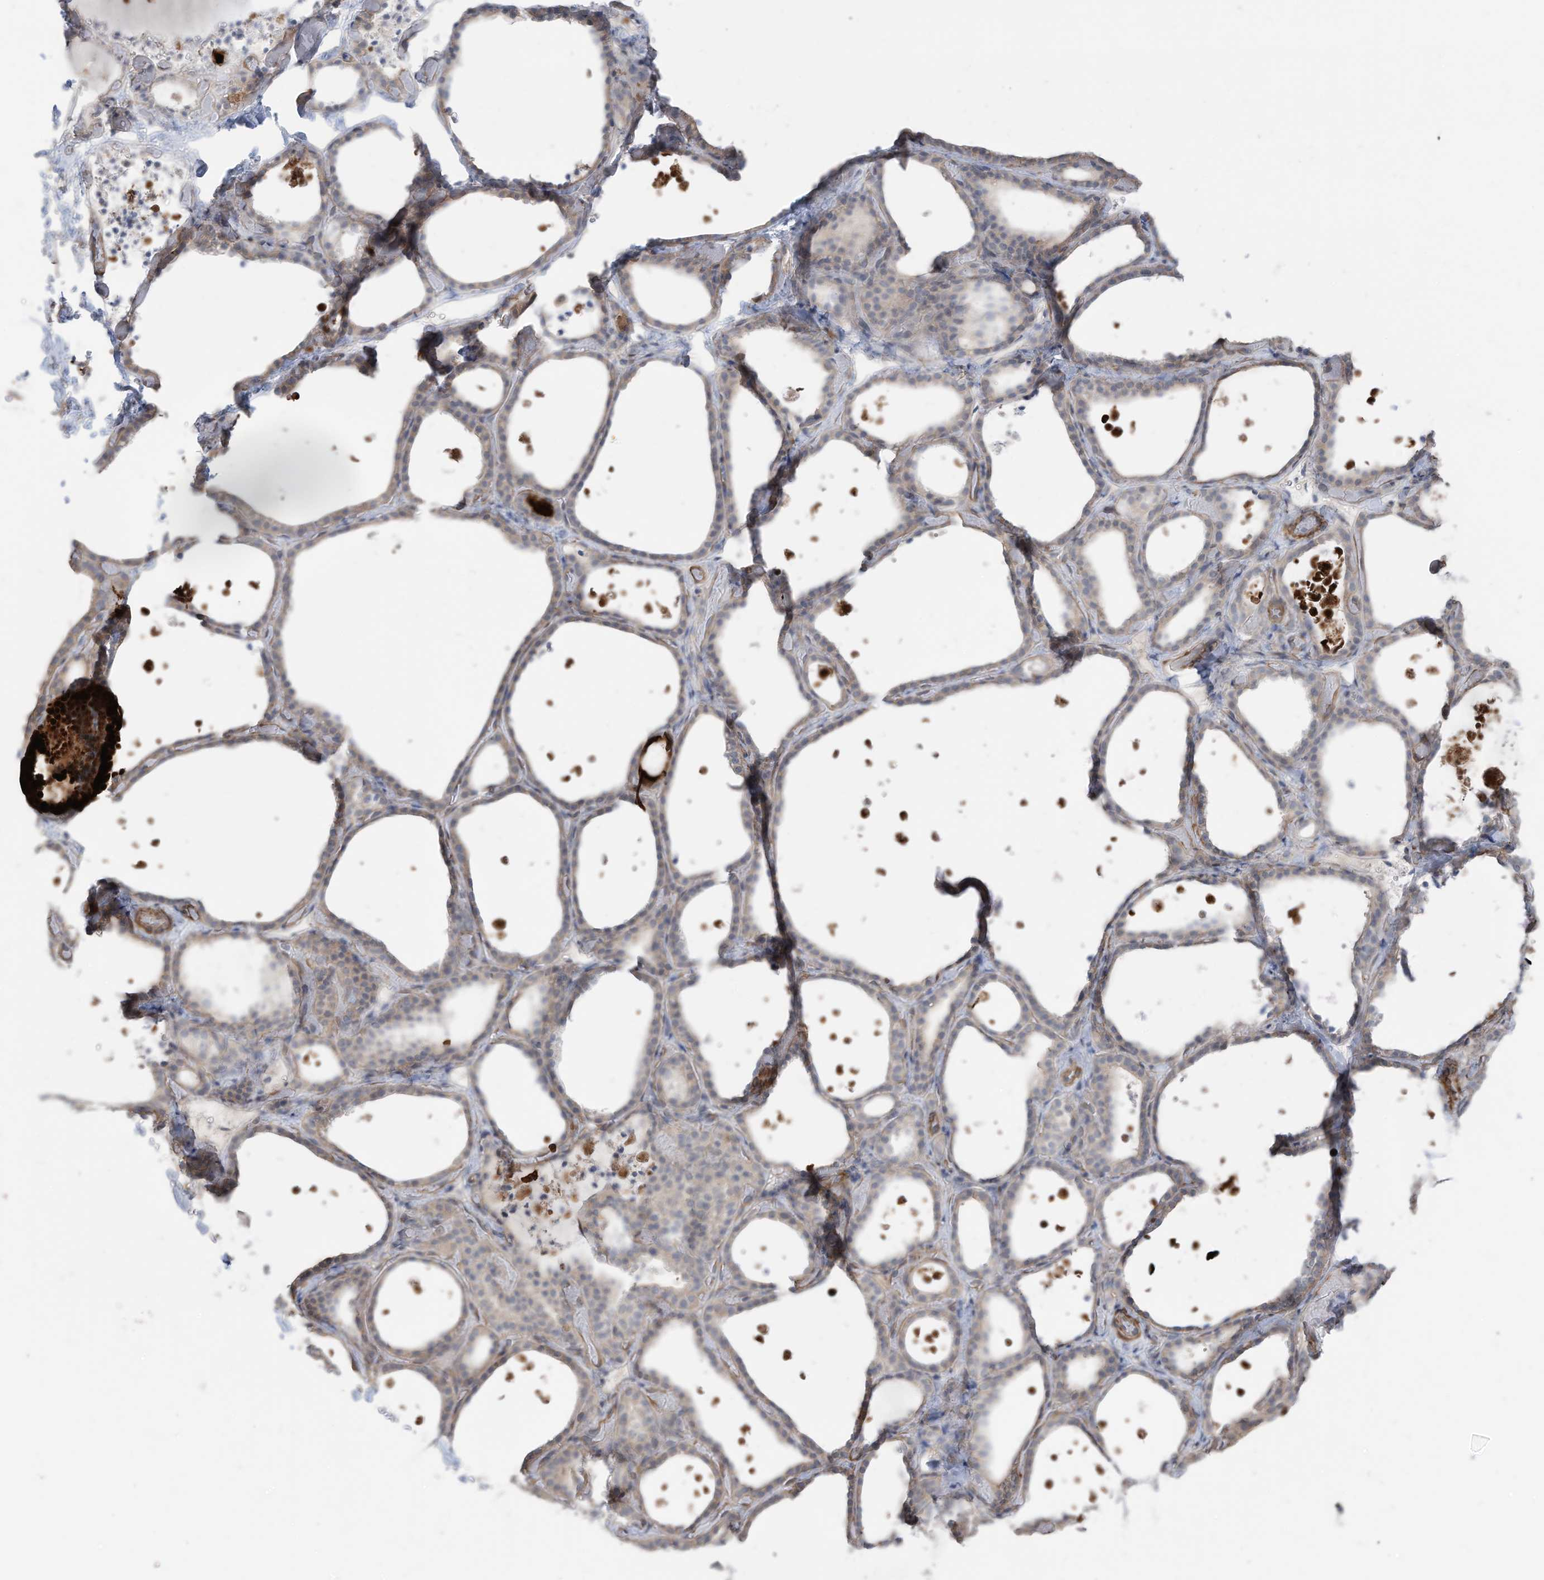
{"staining": {"intensity": "negative", "quantity": "none", "location": "none"}, "tissue": "thyroid gland", "cell_type": "Glandular cells", "image_type": "normal", "snomed": [{"axis": "morphology", "description": "Normal tissue, NOS"}, {"axis": "topography", "description": "Thyroid gland"}], "caption": "A histopathology image of thyroid gland stained for a protein displays no brown staining in glandular cells.", "gene": "SLC17A7", "patient": {"sex": "female", "age": 44}}